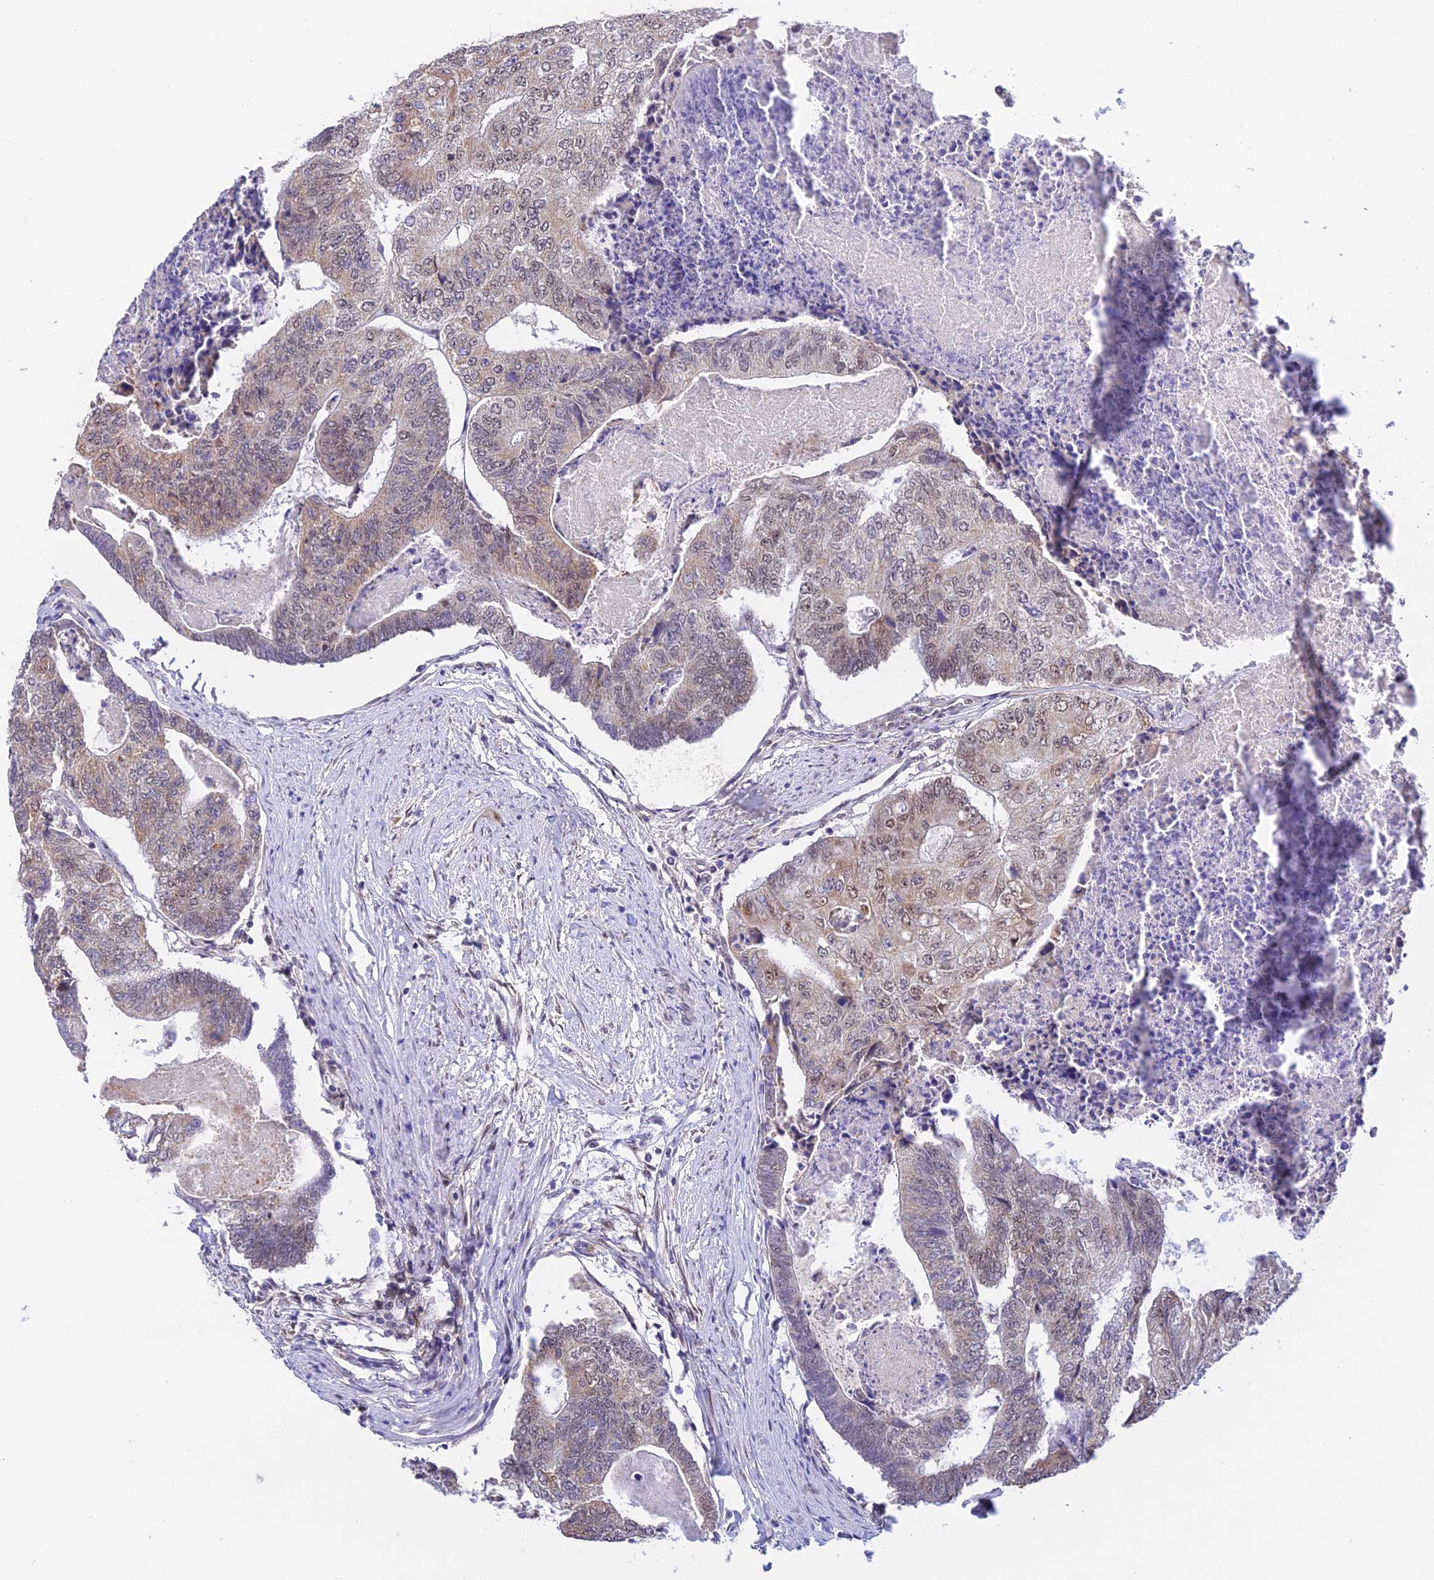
{"staining": {"intensity": "weak", "quantity": "25%-75%", "location": "cytoplasmic/membranous,nuclear"}, "tissue": "colorectal cancer", "cell_type": "Tumor cells", "image_type": "cancer", "snomed": [{"axis": "morphology", "description": "Adenocarcinoma, NOS"}, {"axis": "topography", "description": "Colon"}], "caption": "Human colorectal cancer stained with a protein marker exhibits weak staining in tumor cells.", "gene": "C2orf49", "patient": {"sex": "female", "age": 67}}